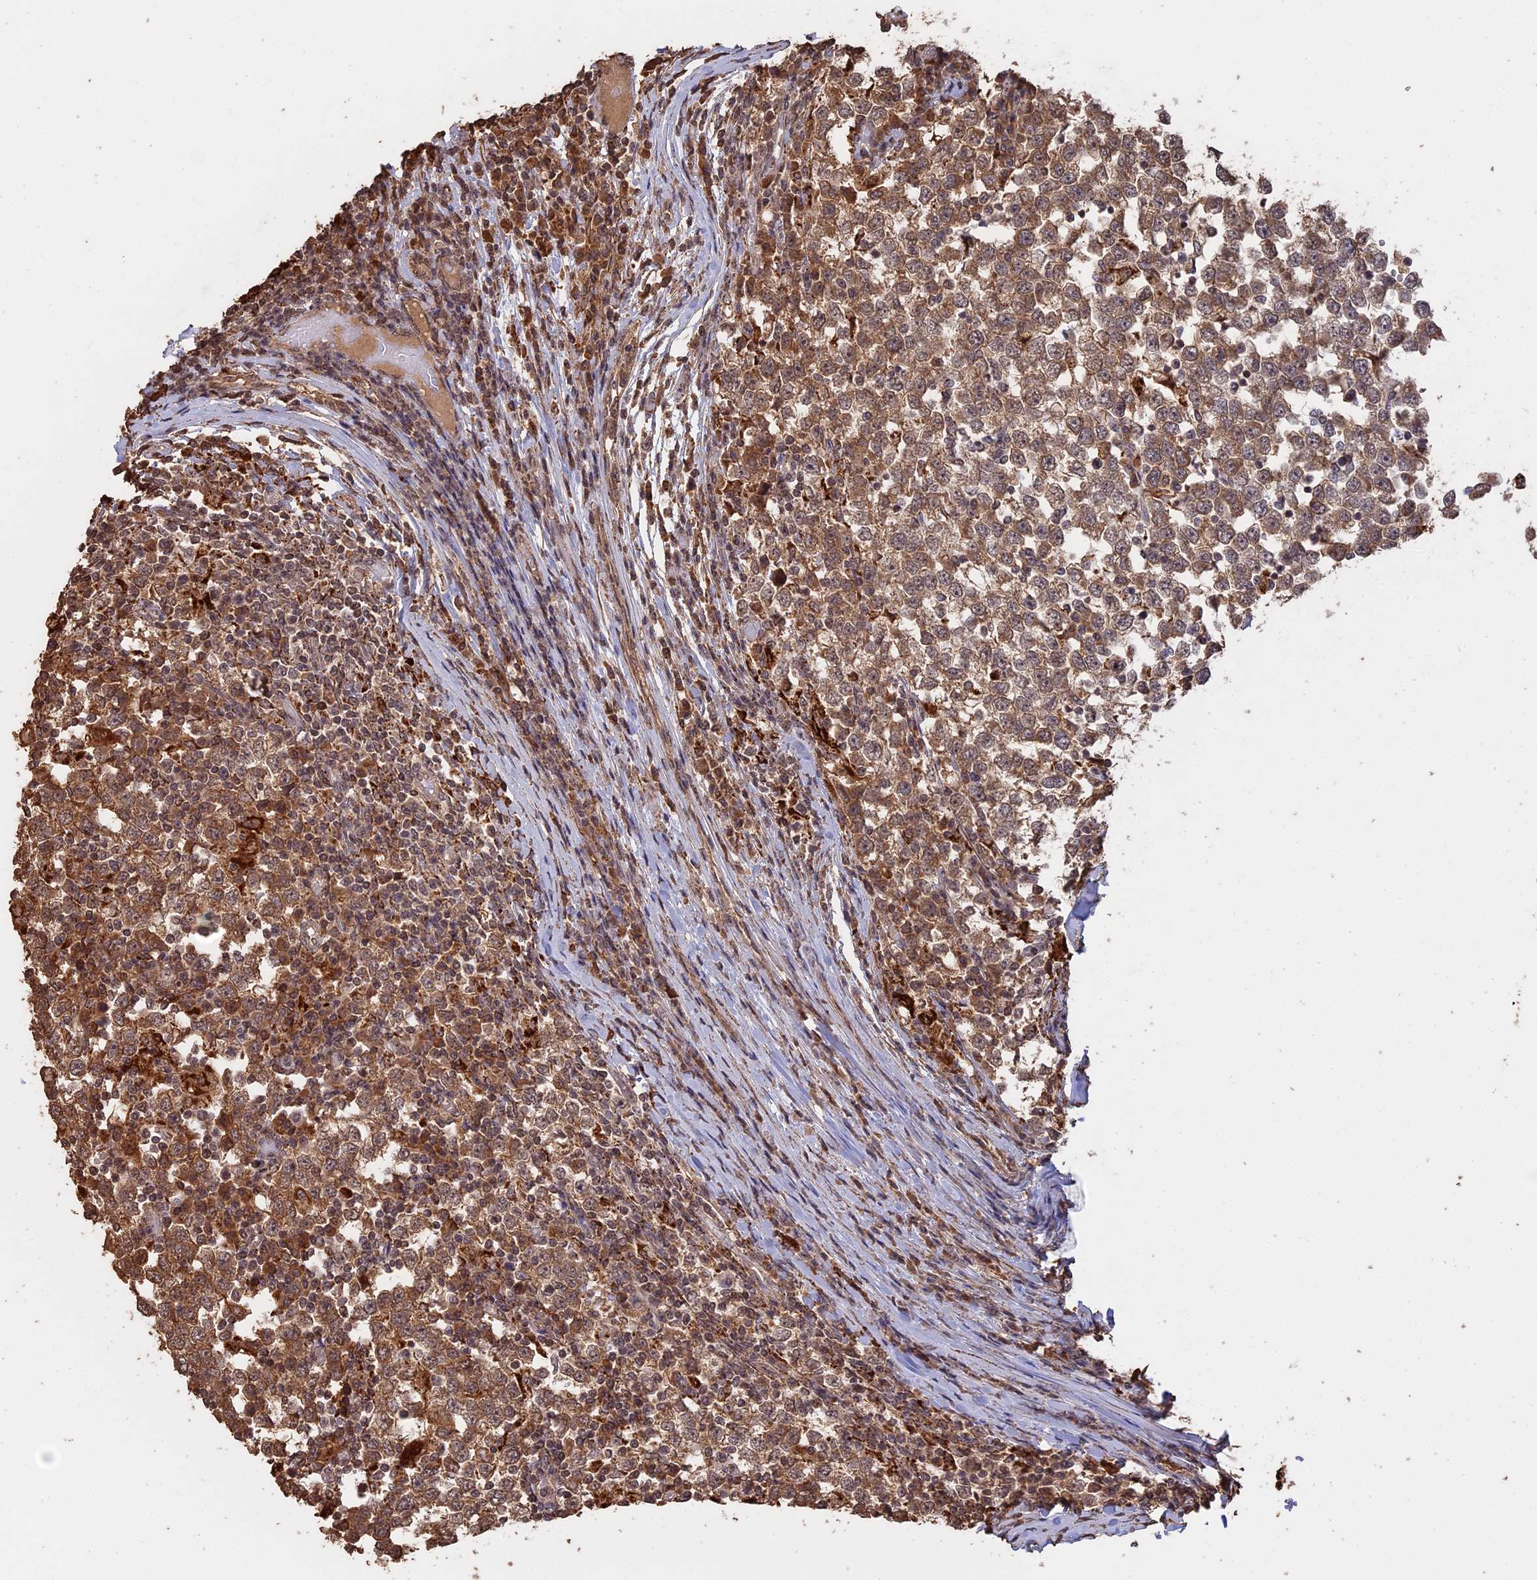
{"staining": {"intensity": "moderate", "quantity": ">75%", "location": "cytoplasmic/membranous,nuclear"}, "tissue": "testis cancer", "cell_type": "Tumor cells", "image_type": "cancer", "snomed": [{"axis": "morphology", "description": "Seminoma, NOS"}, {"axis": "topography", "description": "Testis"}], "caption": "DAB immunohistochemical staining of testis seminoma reveals moderate cytoplasmic/membranous and nuclear protein positivity in approximately >75% of tumor cells. (Stains: DAB (3,3'-diaminobenzidine) in brown, nuclei in blue, Microscopy: brightfield microscopy at high magnification).", "gene": "FAM210B", "patient": {"sex": "male", "age": 65}}